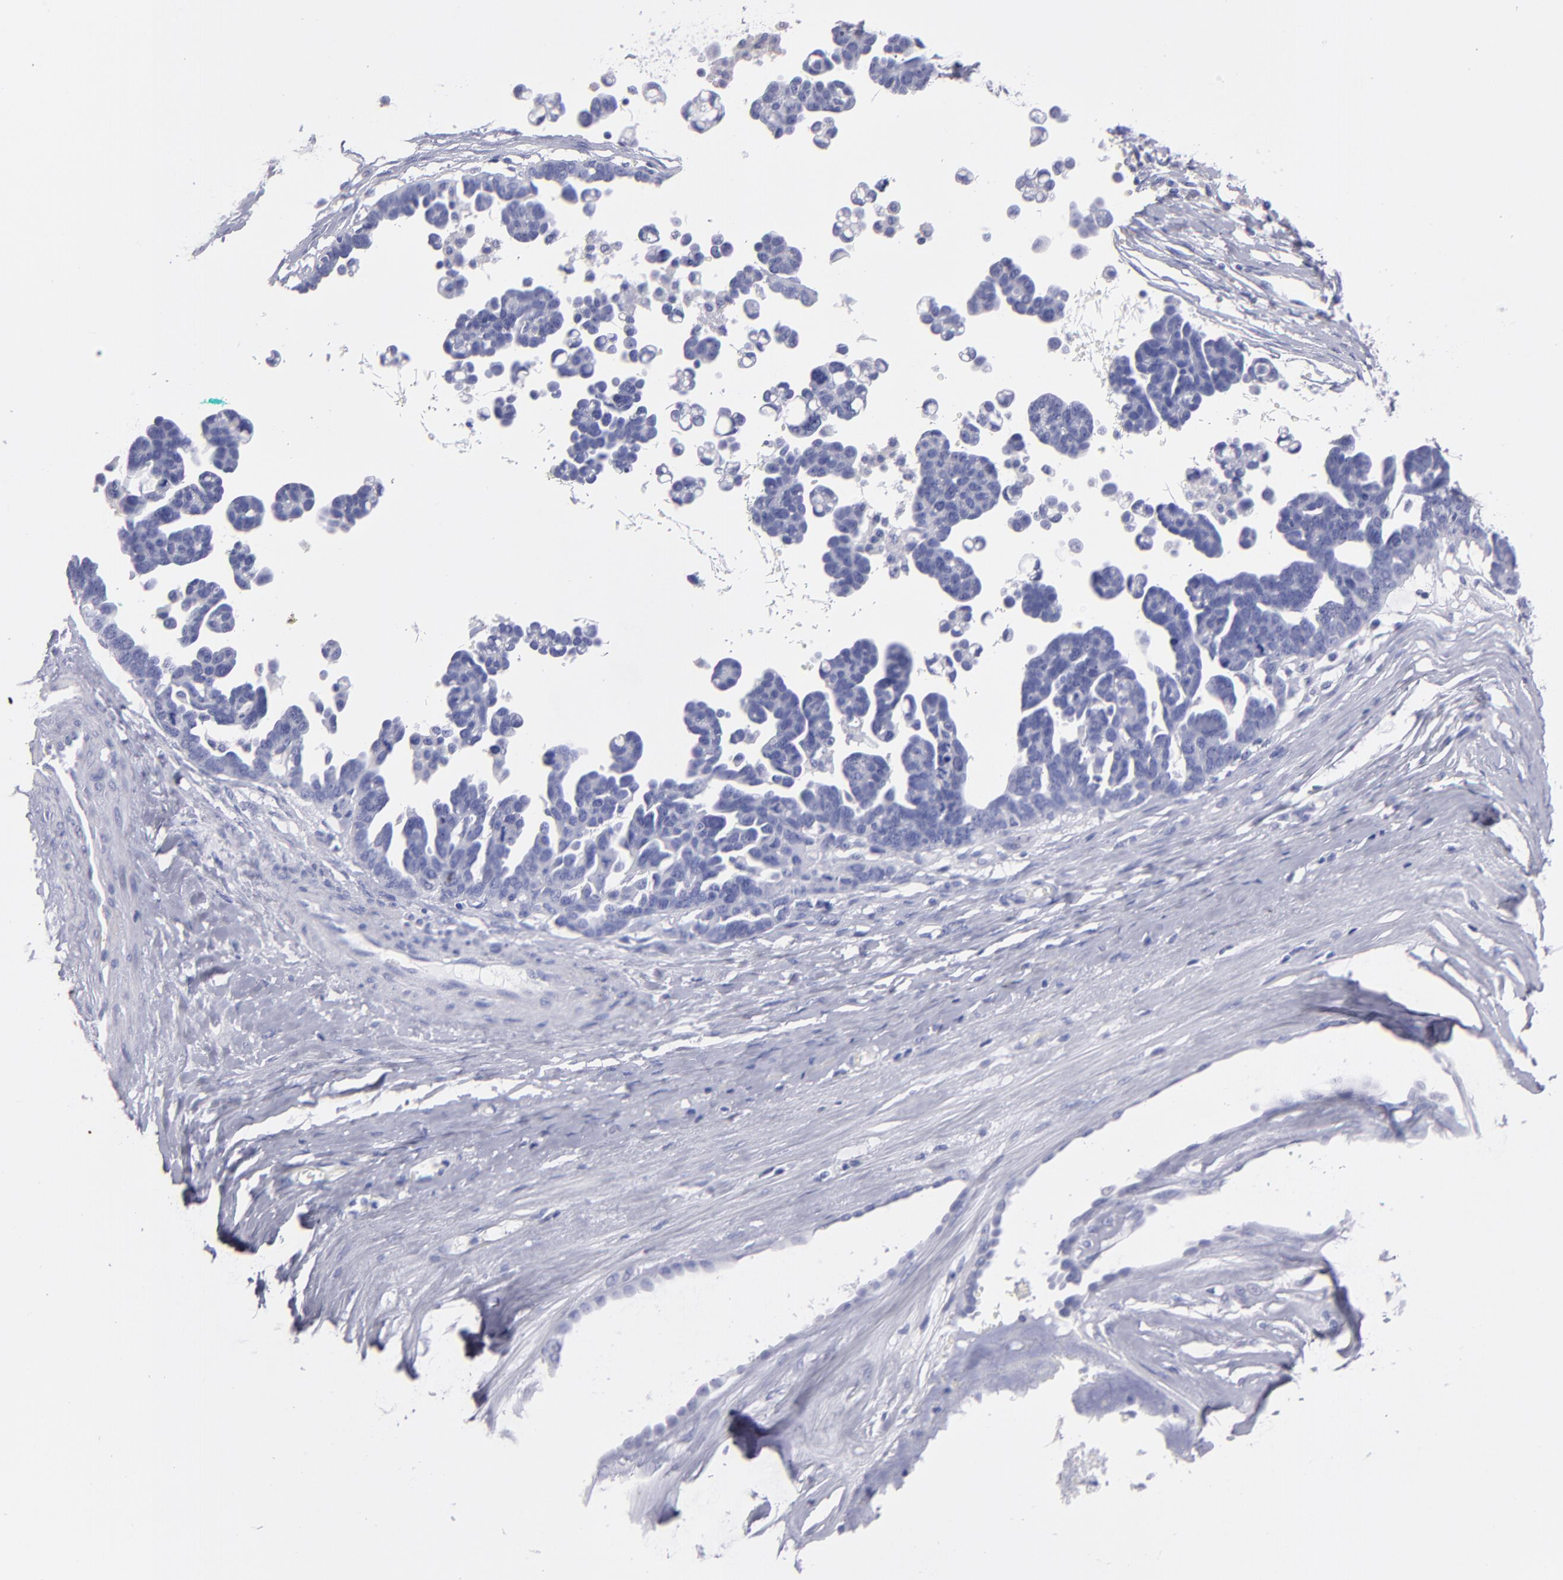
{"staining": {"intensity": "negative", "quantity": "none", "location": "none"}, "tissue": "ovarian cancer", "cell_type": "Tumor cells", "image_type": "cancer", "snomed": [{"axis": "morphology", "description": "Cystadenocarcinoma, serous, NOS"}, {"axis": "topography", "description": "Ovary"}], "caption": "Immunohistochemical staining of serous cystadenocarcinoma (ovarian) reveals no significant staining in tumor cells. (IHC, brightfield microscopy, high magnification).", "gene": "MB", "patient": {"sex": "female", "age": 54}}